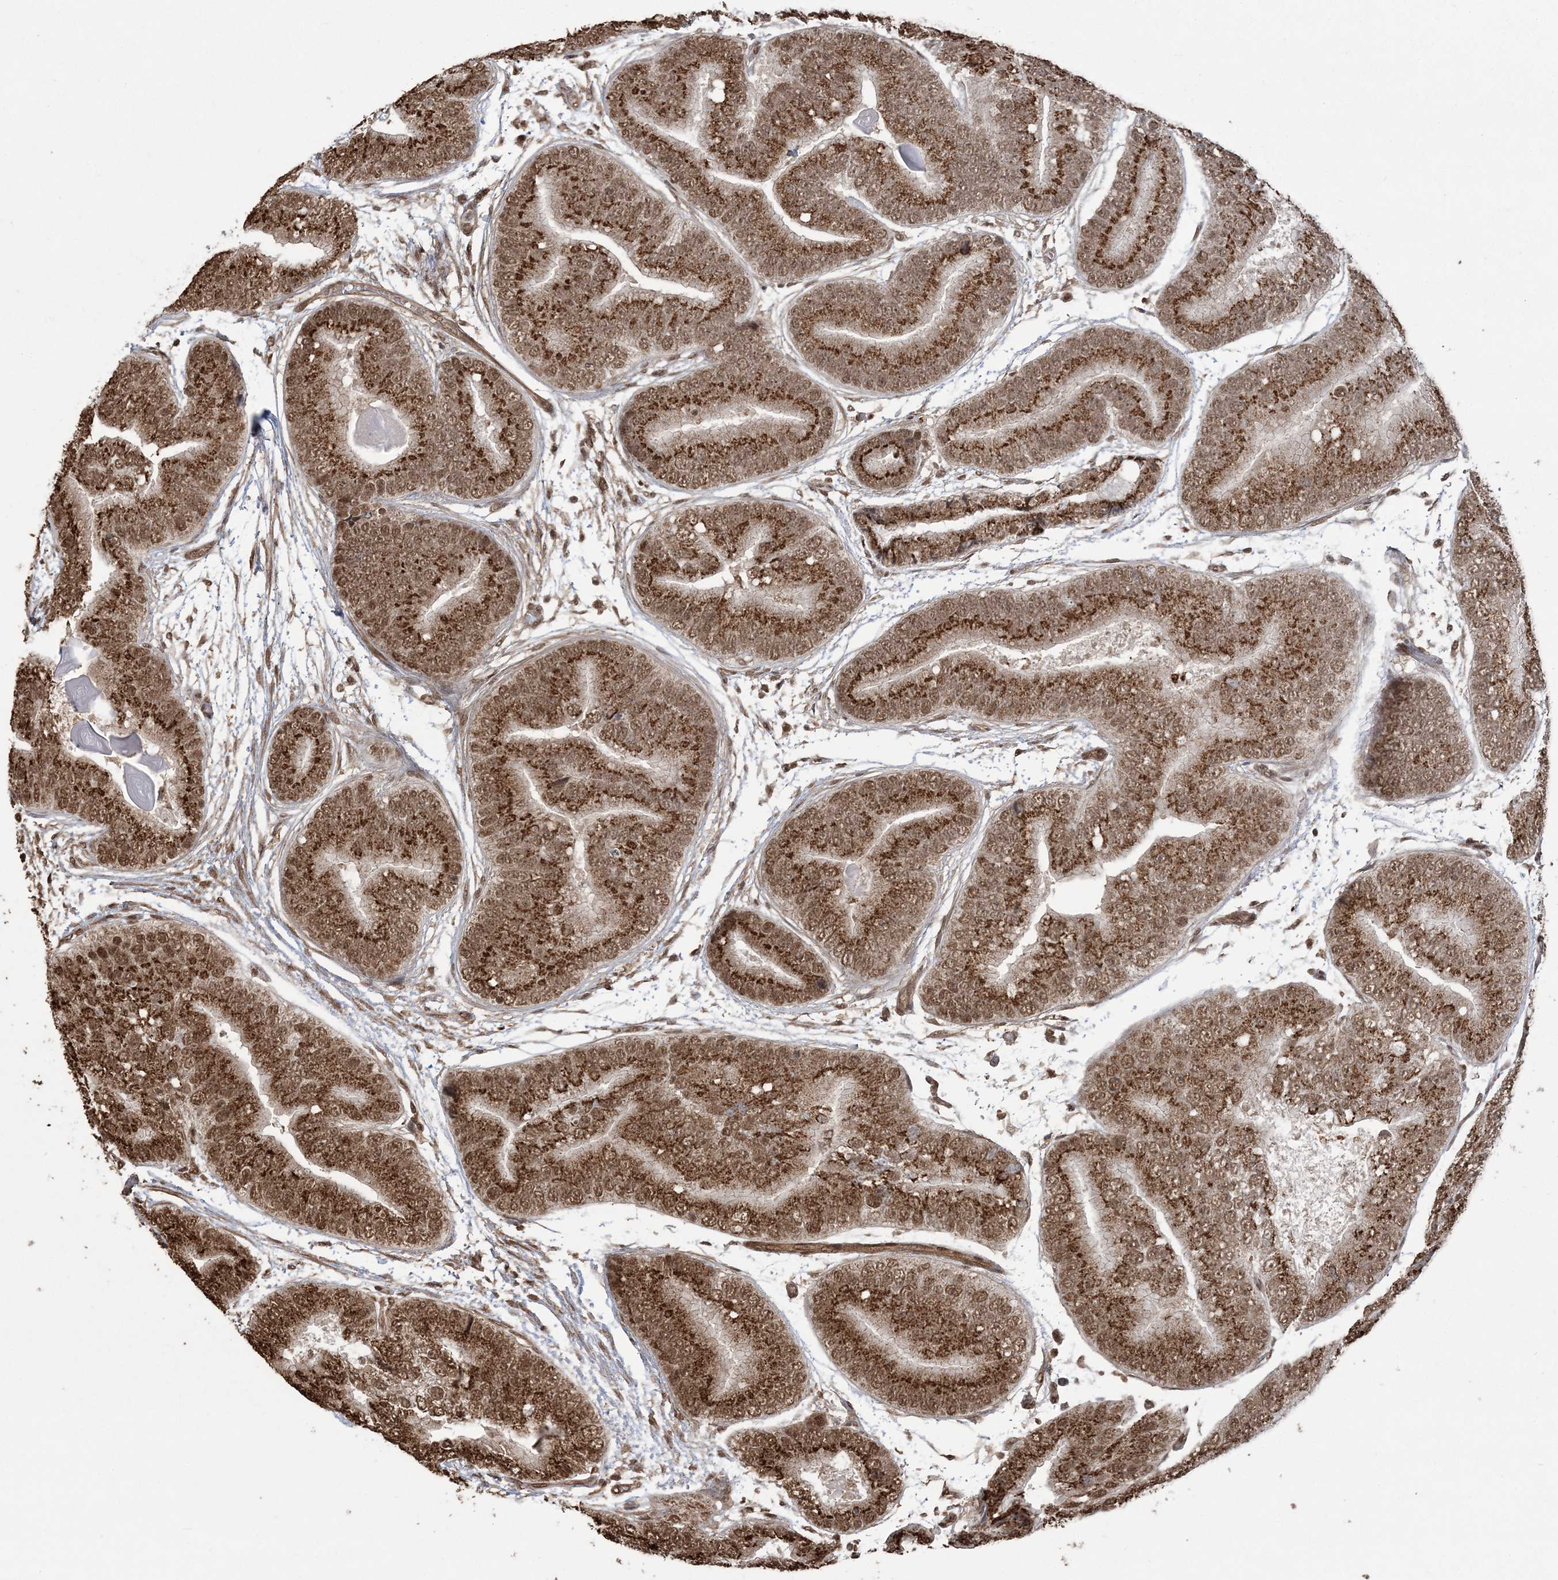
{"staining": {"intensity": "strong", "quantity": ">75%", "location": "cytoplasmic/membranous,nuclear"}, "tissue": "prostate cancer", "cell_type": "Tumor cells", "image_type": "cancer", "snomed": [{"axis": "morphology", "description": "Adenocarcinoma, High grade"}, {"axis": "topography", "description": "Prostate"}], "caption": "A brown stain labels strong cytoplasmic/membranous and nuclear expression of a protein in prostate cancer tumor cells. The staining was performed using DAB, with brown indicating positive protein expression. Nuclei are stained blue with hematoxylin.", "gene": "ZNF839", "patient": {"sex": "male", "age": 70}}